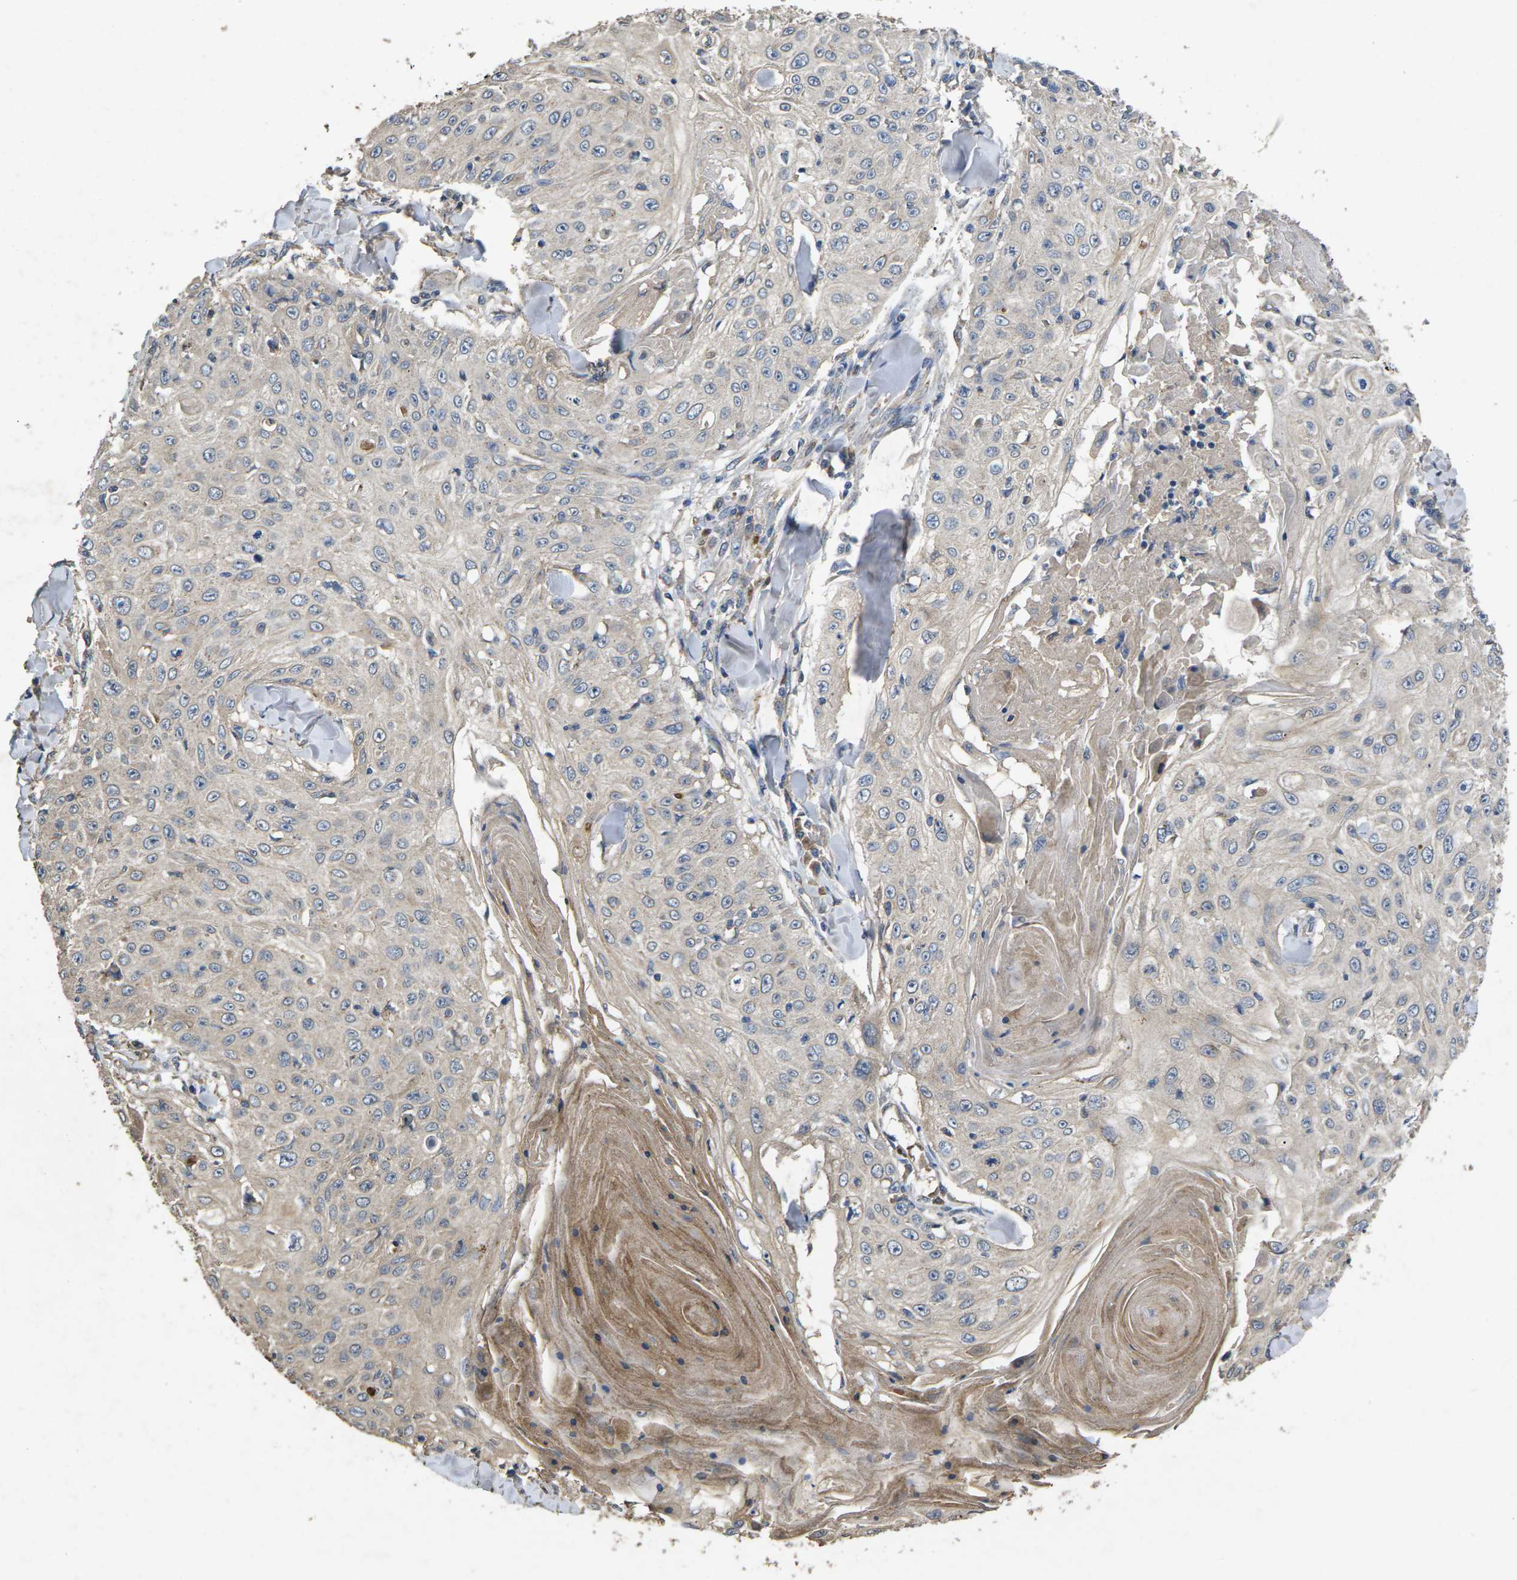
{"staining": {"intensity": "negative", "quantity": "none", "location": "none"}, "tissue": "skin cancer", "cell_type": "Tumor cells", "image_type": "cancer", "snomed": [{"axis": "morphology", "description": "Squamous cell carcinoma, NOS"}, {"axis": "topography", "description": "Skin"}], "caption": "Protein analysis of squamous cell carcinoma (skin) displays no significant expression in tumor cells.", "gene": "B4GAT1", "patient": {"sex": "male", "age": 86}}